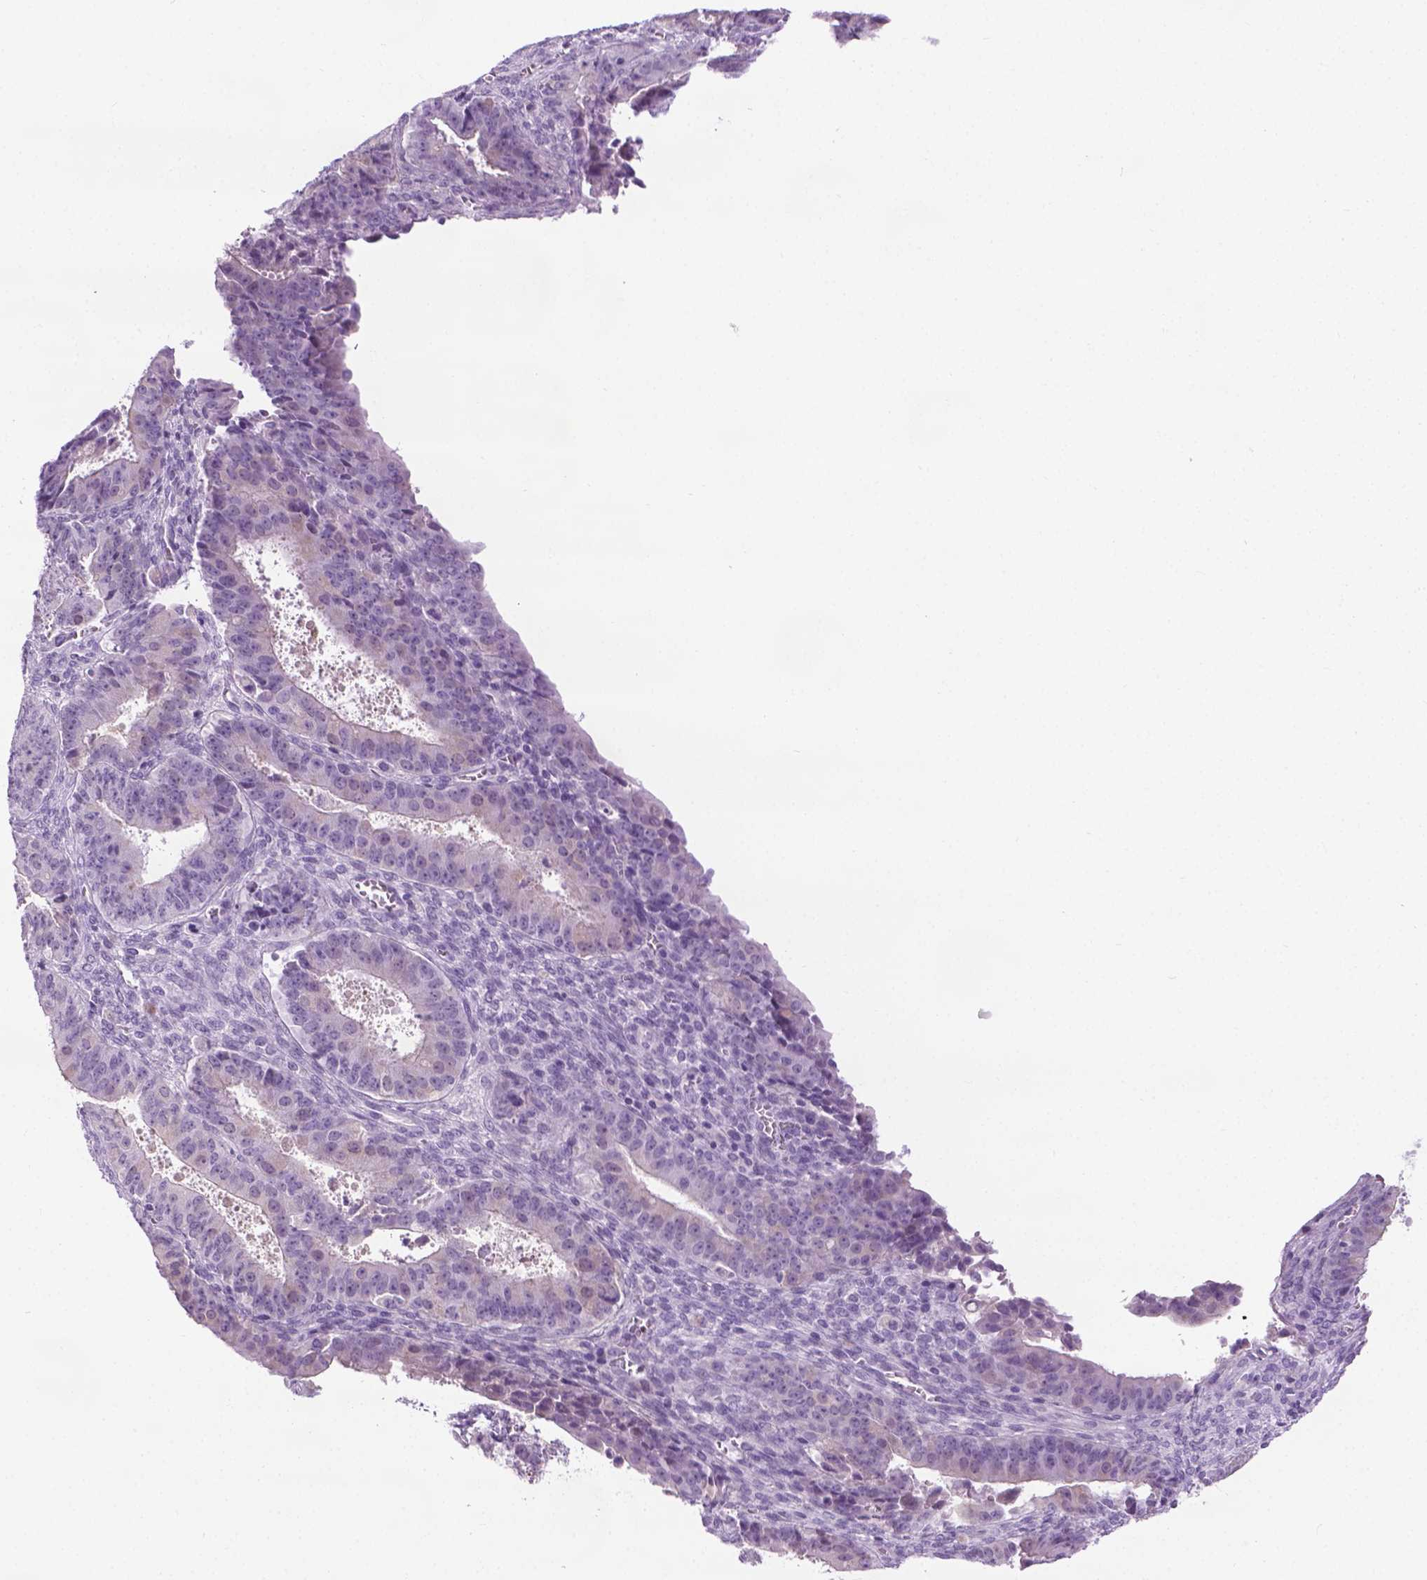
{"staining": {"intensity": "negative", "quantity": "none", "location": "none"}, "tissue": "ovarian cancer", "cell_type": "Tumor cells", "image_type": "cancer", "snomed": [{"axis": "morphology", "description": "Carcinoma, endometroid"}, {"axis": "topography", "description": "Ovary"}], "caption": "A photomicrograph of human ovarian endometroid carcinoma is negative for staining in tumor cells. The staining was performed using DAB (3,3'-diaminobenzidine) to visualize the protein expression in brown, while the nuclei were stained in blue with hematoxylin (Magnification: 20x).", "gene": "DNAI7", "patient": {"sex": "female", "age": 42}}